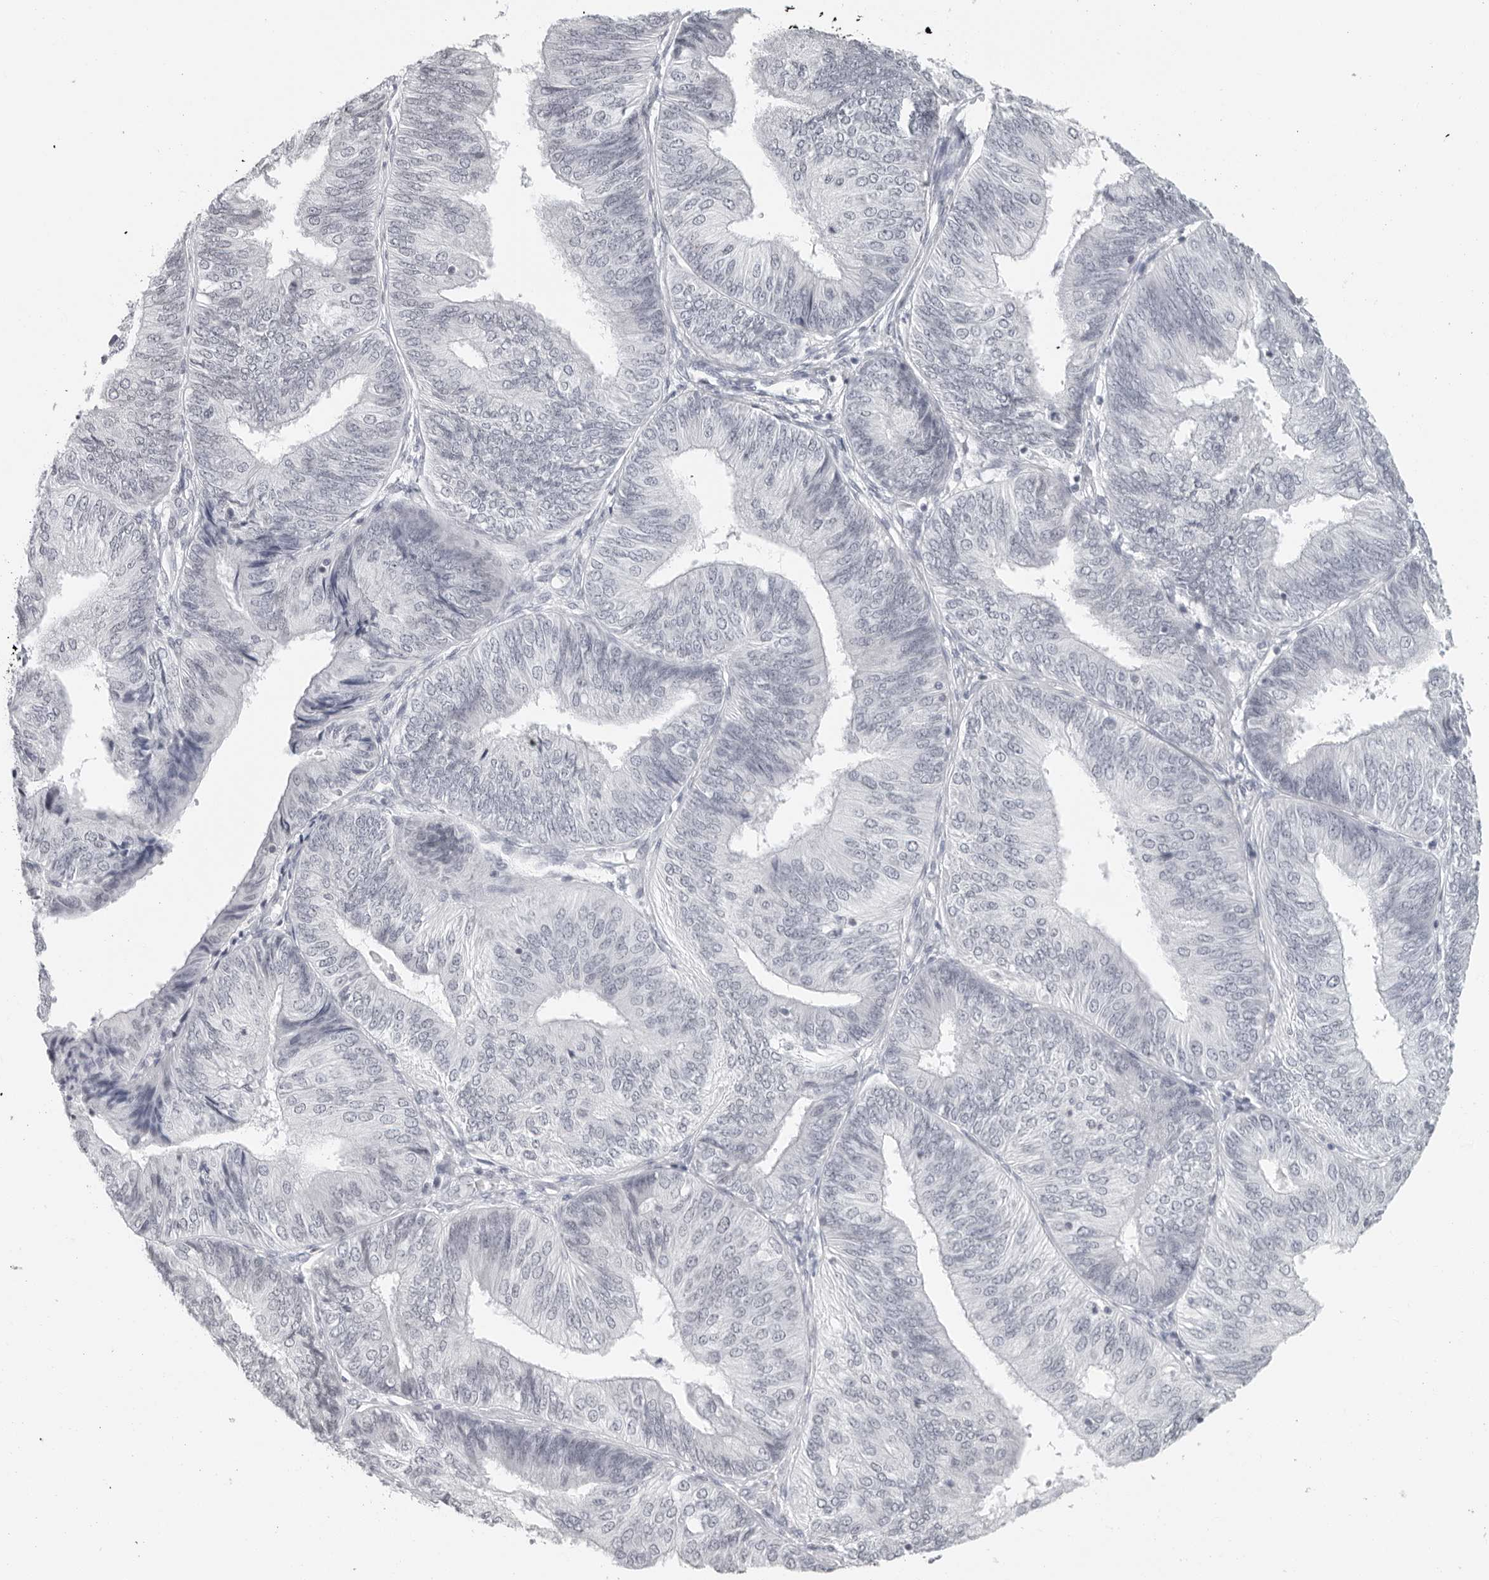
{"staining": {"intensity": "negative", "quantity": "none", "location": "none"}, "tissue": "endometrial cancer", "cell_type": "Tumor cells", "image_type": "cancer", "snomed": [{"axis": "morphology", "description": "Adenocarcinoma, NOS"}, {"axis": "topography", "description": "Endometrium"}], "caption": "Endometrial adenocarcinoma was stained to show a protein in brown. There is no significant expression in tumor cells.", "gene": "FLG2", "patient": {"sex": "female", "age": 58}}